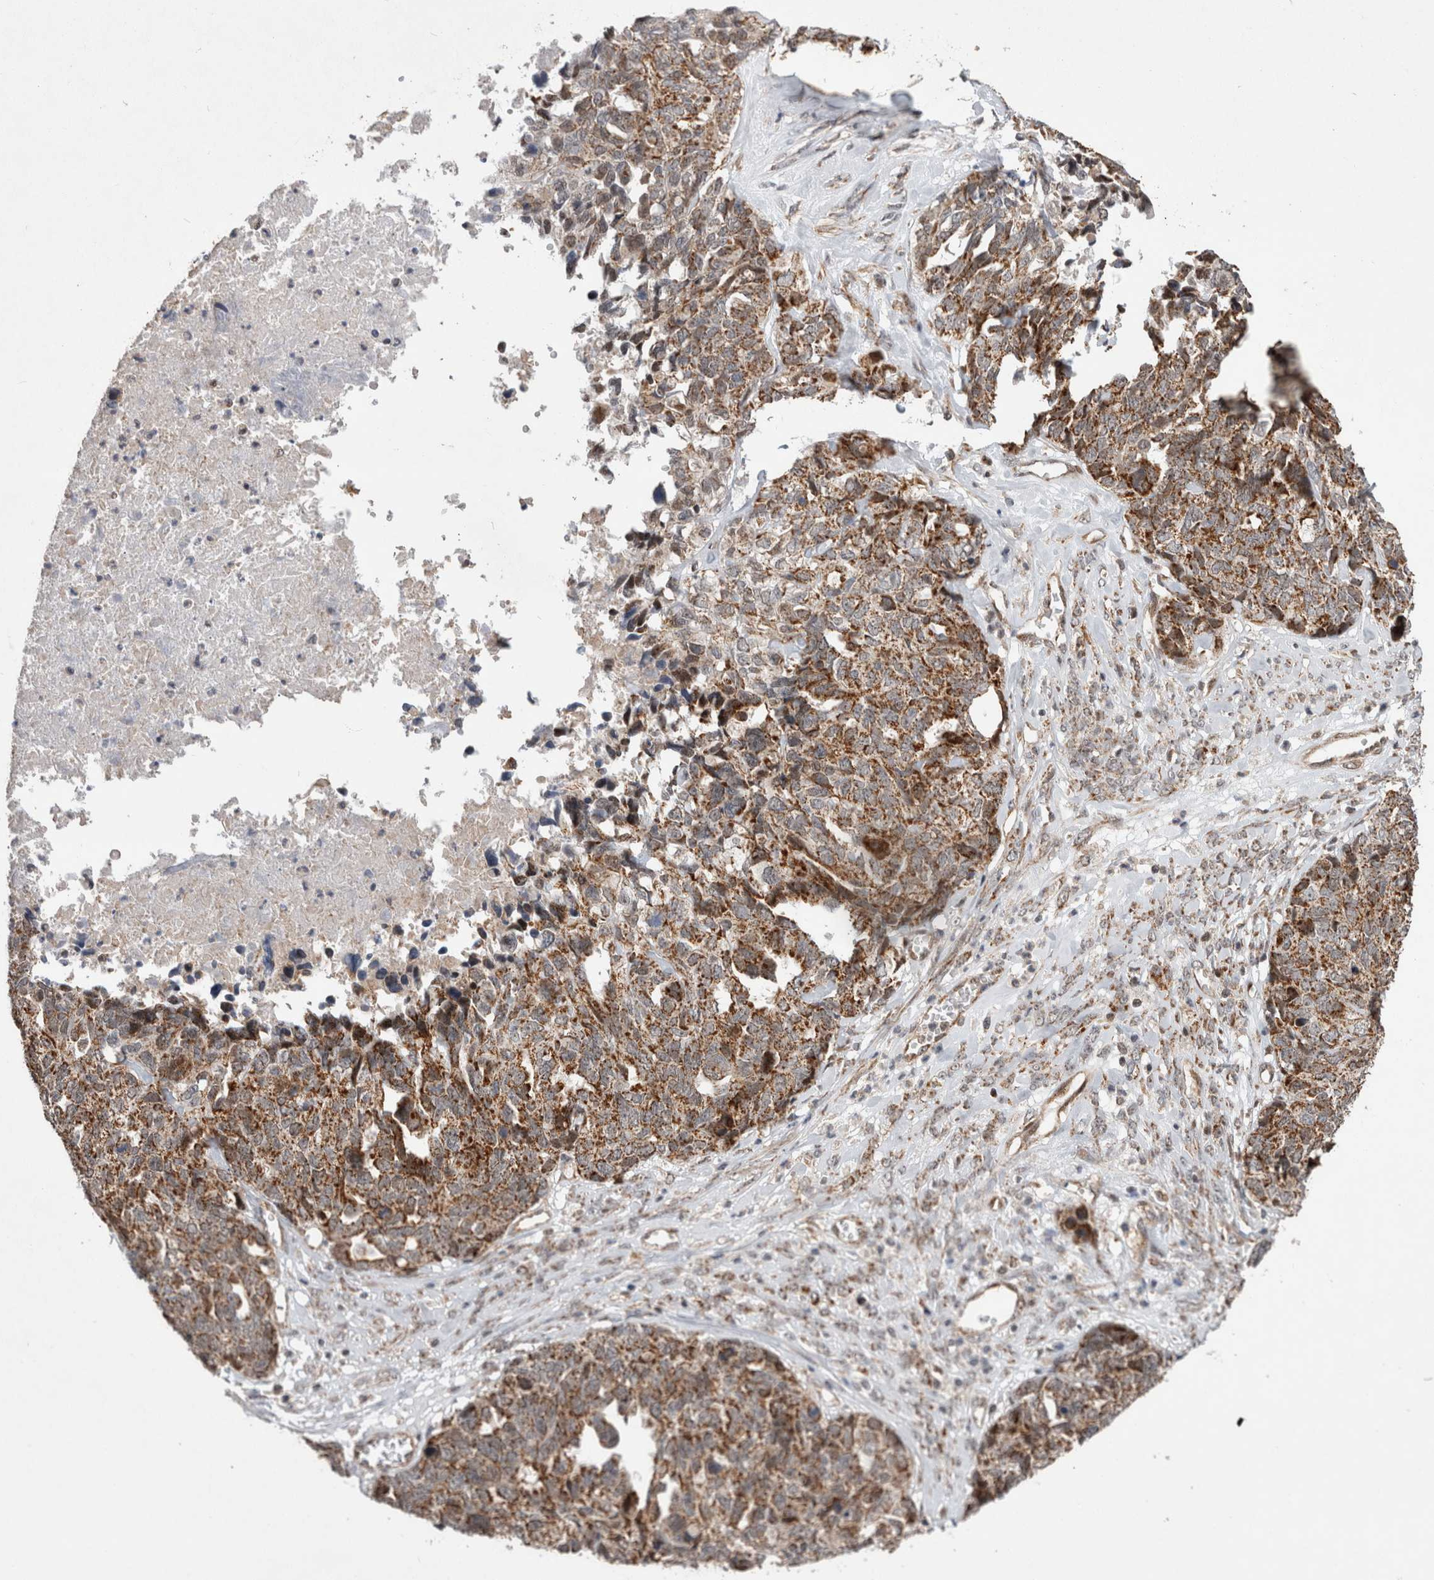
{"staining": {"intensity": "moderate", "quantity": ">75%", "location": "cytoplasmic/membranous"}, "tissue": "ovarian cancer", "cell_type": "Tumor cells", "image_type": "cancer", "snomed": [{"axis": "morphology", "description": "Cystadenocarcinoma, serous, NOS"}, {"axis": "topography", "description": "Ovary"}], "caption": "Human ovarian serous cystadenocarcinoma stained with a brown dye reveals moderate cytoplasmic/membranous positive expression in approximately >75% of tumor cells.", "gene": "MRPL37", "patient": {"sex": "female", "age": 79}}